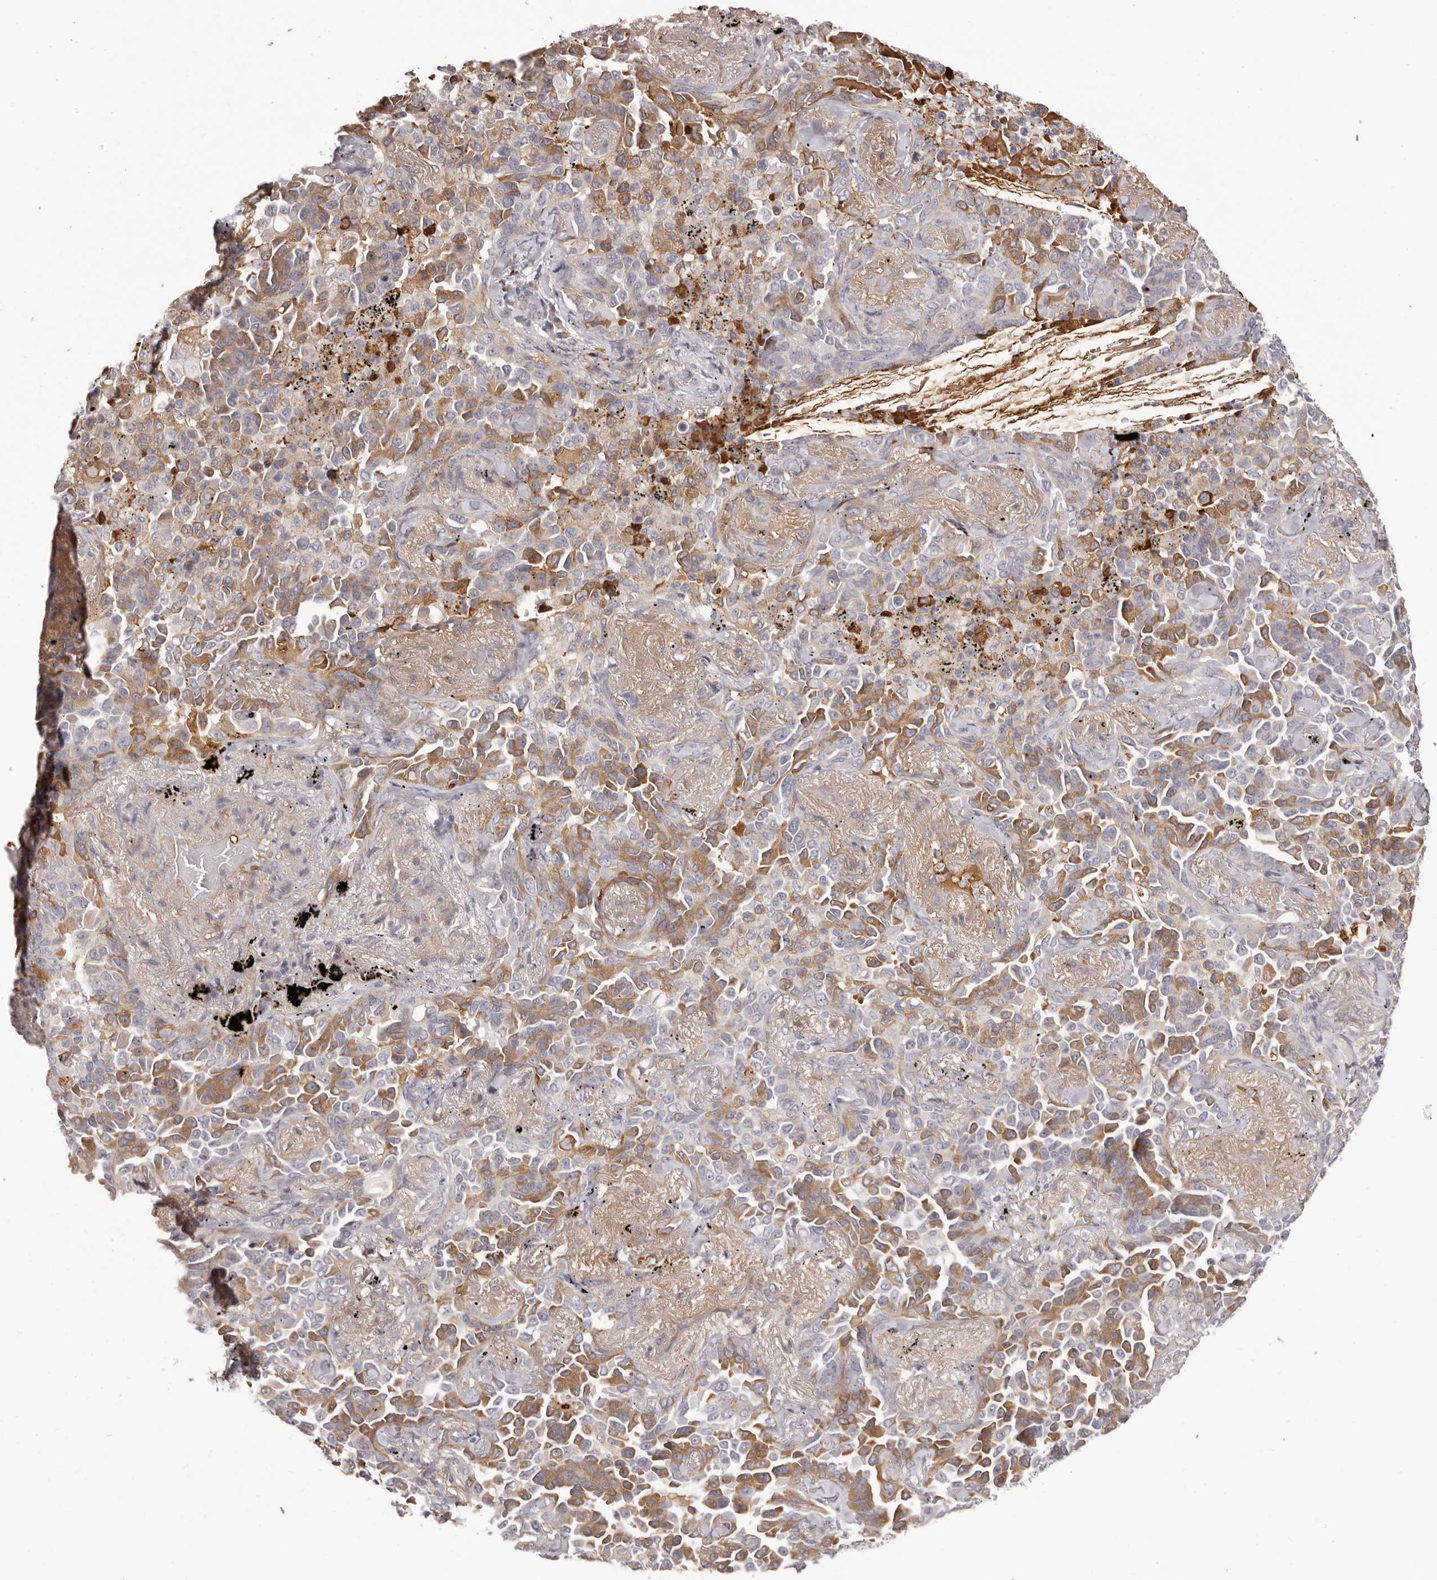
{"staining": {"intensity": "moderate", "quantity": "25%-75%", "location": "cytoplasmic/membranous"}, "tissue": "lung cancer", "cell_type": "Tumor cells", "image_type": "cancer", "snomed": [{"axis": "morphology", "description": "Adenocarcinoma, NOS"}, {"axis": "topography", "description": "Lung"}], "caption": "This is an image of immunohistochemistry (IHC) staining of lung adenocarcinoma, which shows moderate expression in the cytoplasmic/membranous of tumor cells.", "gene": "OTUD3", "patient": {"sex": "female", "age": 67}}